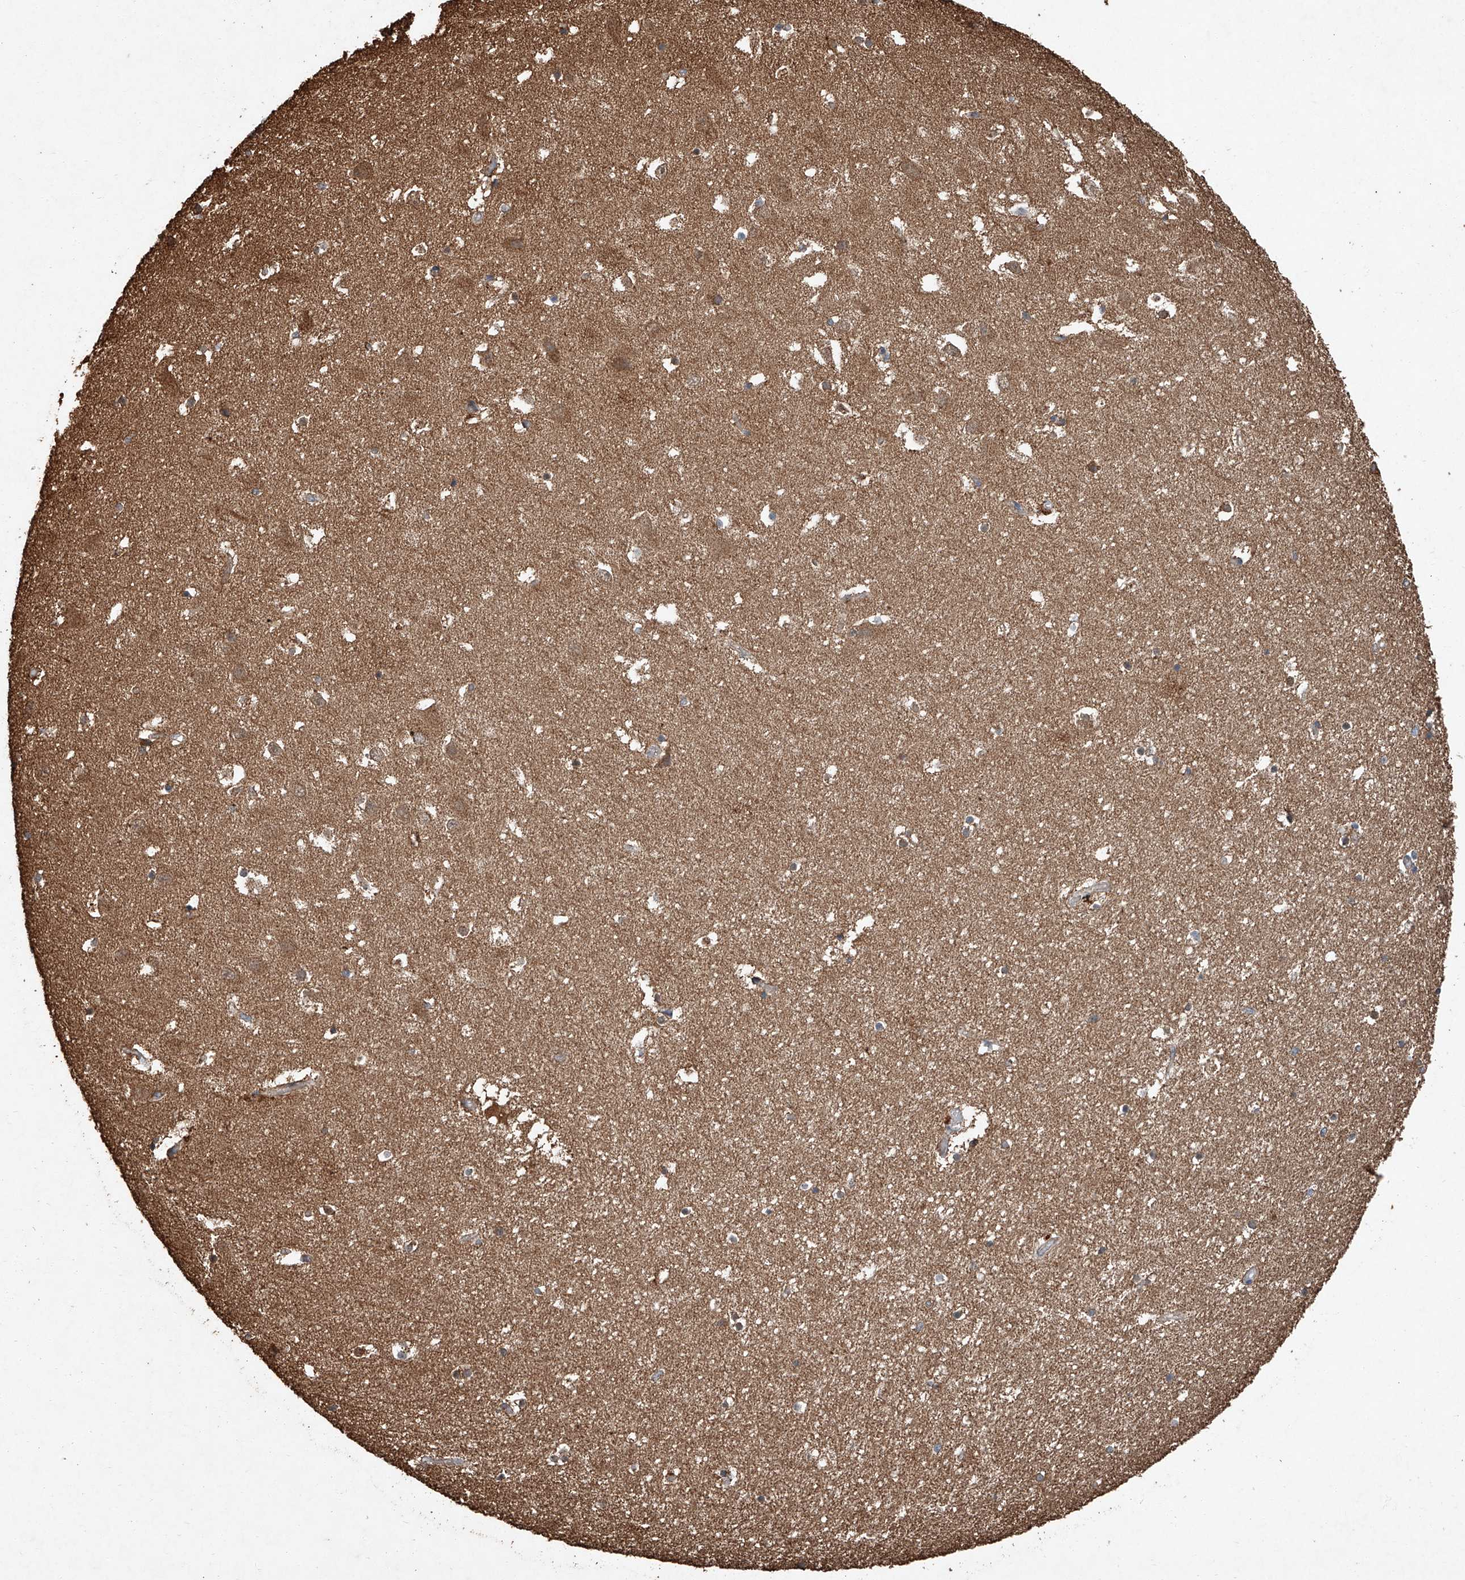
{"staining": {"intensity": "weak", "quantity": "25%-75%", "location": "cytoplasmic/membranous"}, "tissue": "hippocampus", "cell_type": "Glial cells", "image_type": "normal", "snomed": [{"axis": "morphology", "description": "Normal tissue, NOS"}, {"axis": "topography", "description": "Hippocampus"}], "caption": "Immunohistochemical staining of benign human hippocampus exhibits low levels of weak cytoplasmic/membranous staining in about 25%-75% of glial cells. (IHC, brightfield microscopy, high magnification).", "gene": "STK3", "patient": {"sex": "female", "age": 52}}